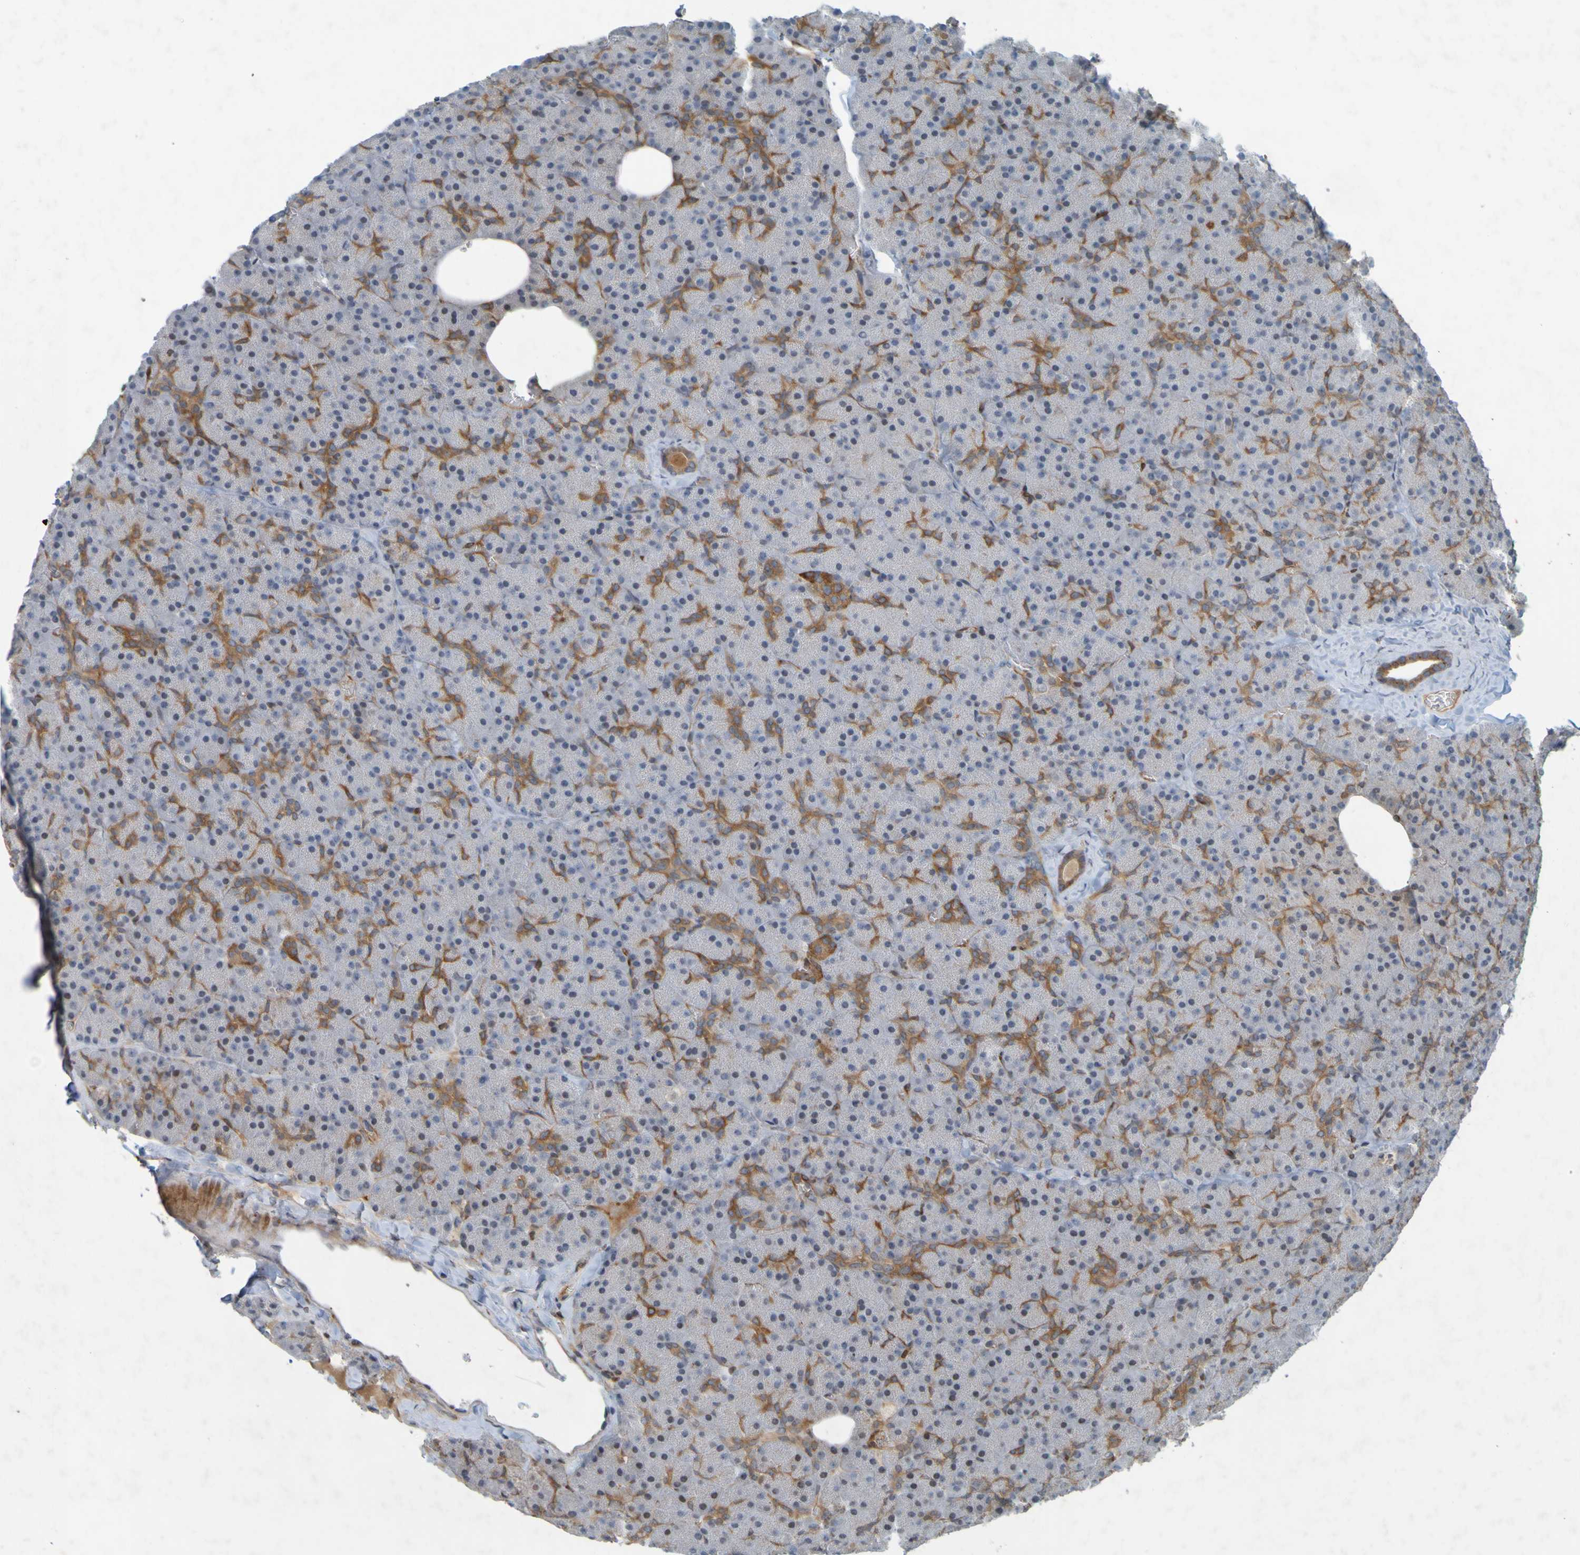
{"staining": {"intensity": "negative", "quantity": "none", "location": "none"}, "tissue": "pancreas", "cell_type": "Exocrine glandular cells", "image_type": "normal", "snomed": [{"axis": "morphology", "description": "Normal tissue, NOS"}, {"axis": "topography", "description": "Pancreas"}], "caption": "Exocrine glandular cells are negative for brown protein staining in benign pancreas. (Brightfield microscopy of DAB immunohistochemistry (IHC) at high magnification).", "gene": "GUCY1A1", "patient": {"sex": "female", "age": 35}}